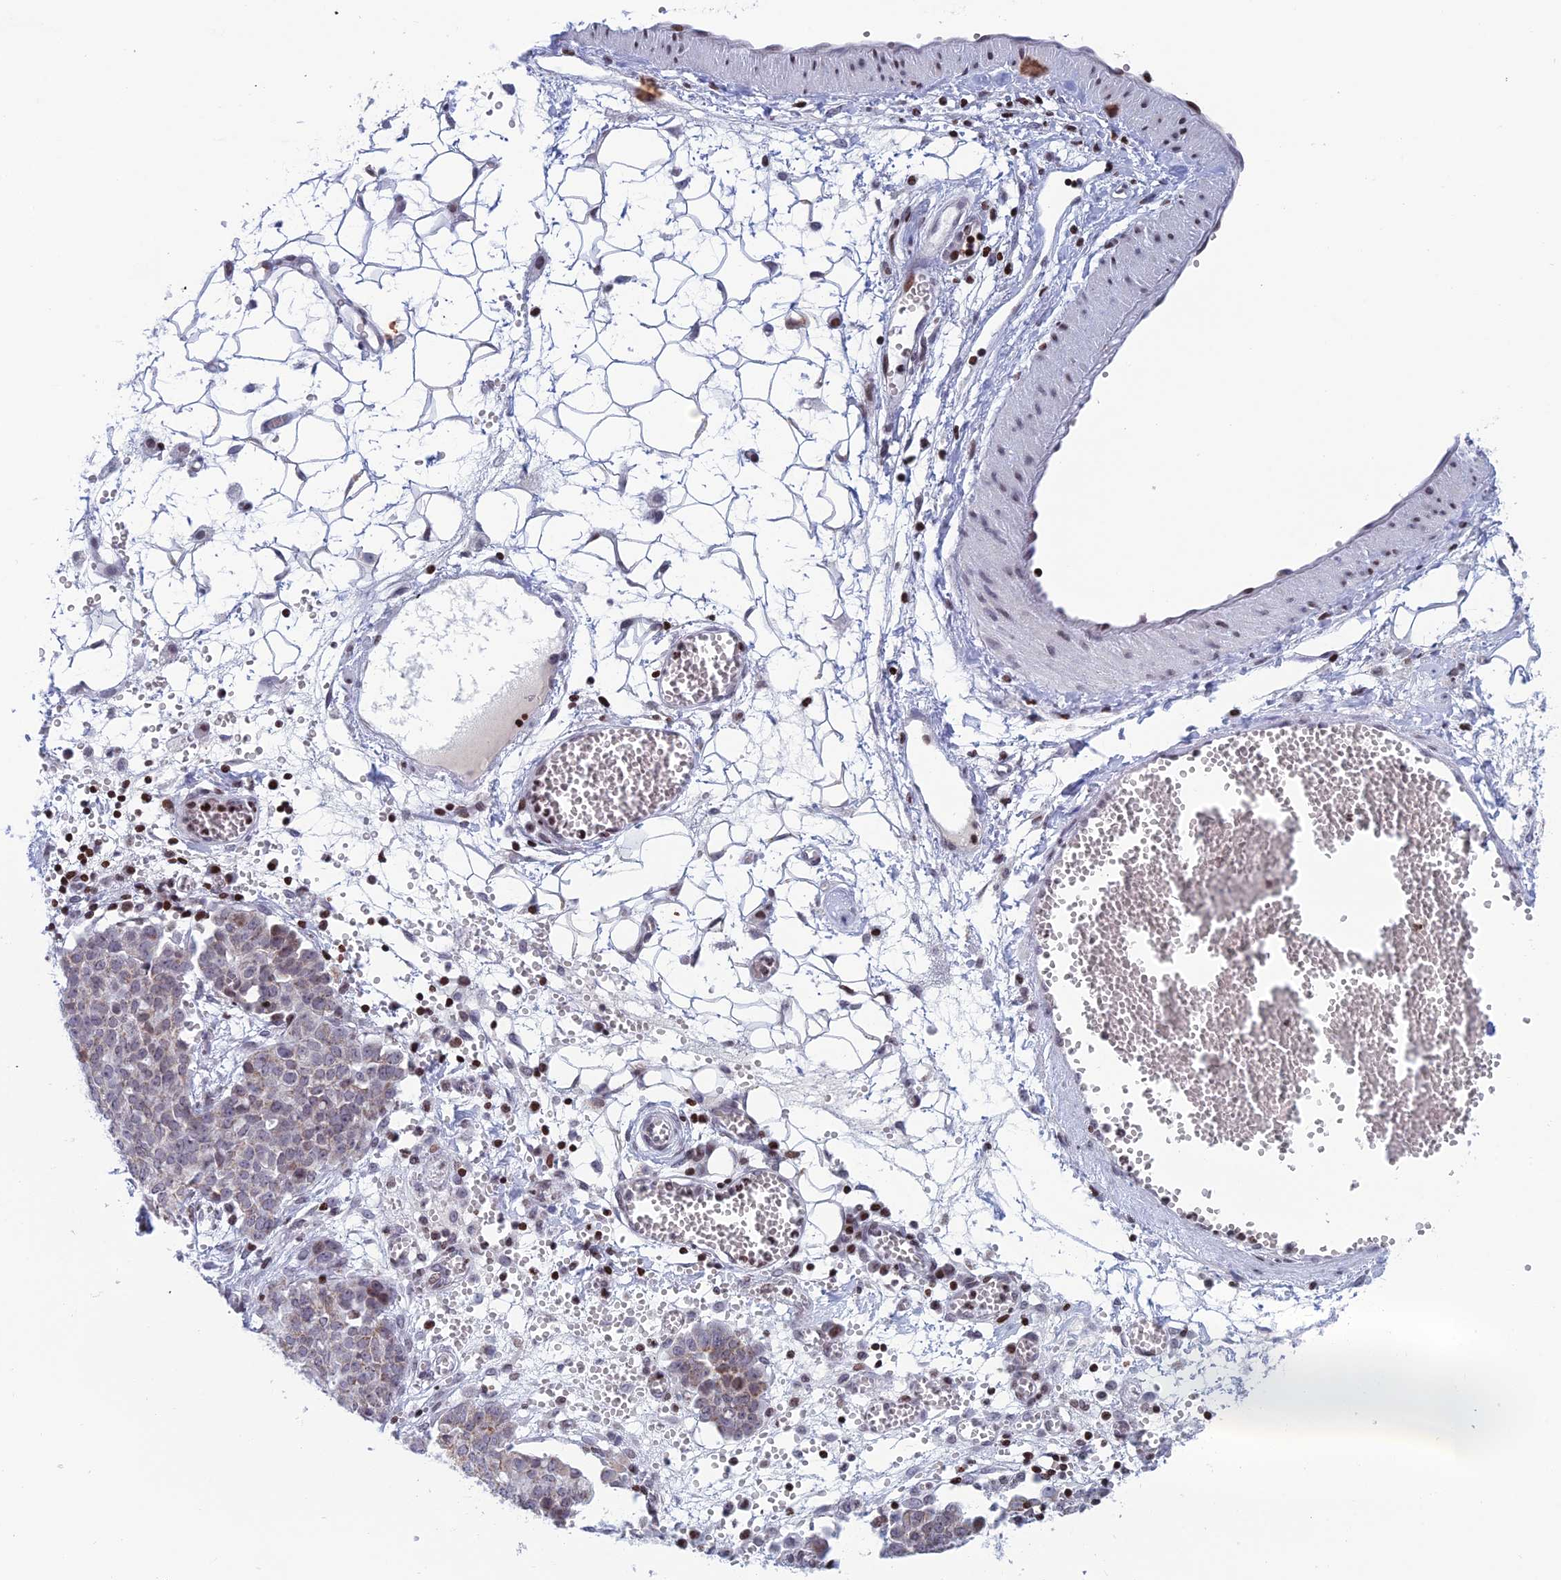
{"staining": {"intensity": "weak", "quantity": "<25%", "location": "cytoplasmic/membranous,nuclear"}, "tissue": "ovarian cancer", "cell_type": "Tumor cells", "image_type": "cancer", "snomed": [{"axis": "morphology", "description": "Cystadenocarcinoma, serous, NOS"}, {"axis": "topography", "description": "Soft tissue"}, {"axis": "topography", "description": "Ovary"}], "caption": "This is an IHC image of human ovarian cancer (serous cystadenocarcinoma). There is no positivity in tumor cells.", "gene": "AFF3", "patient": {"sex": "female", "age": 57}}